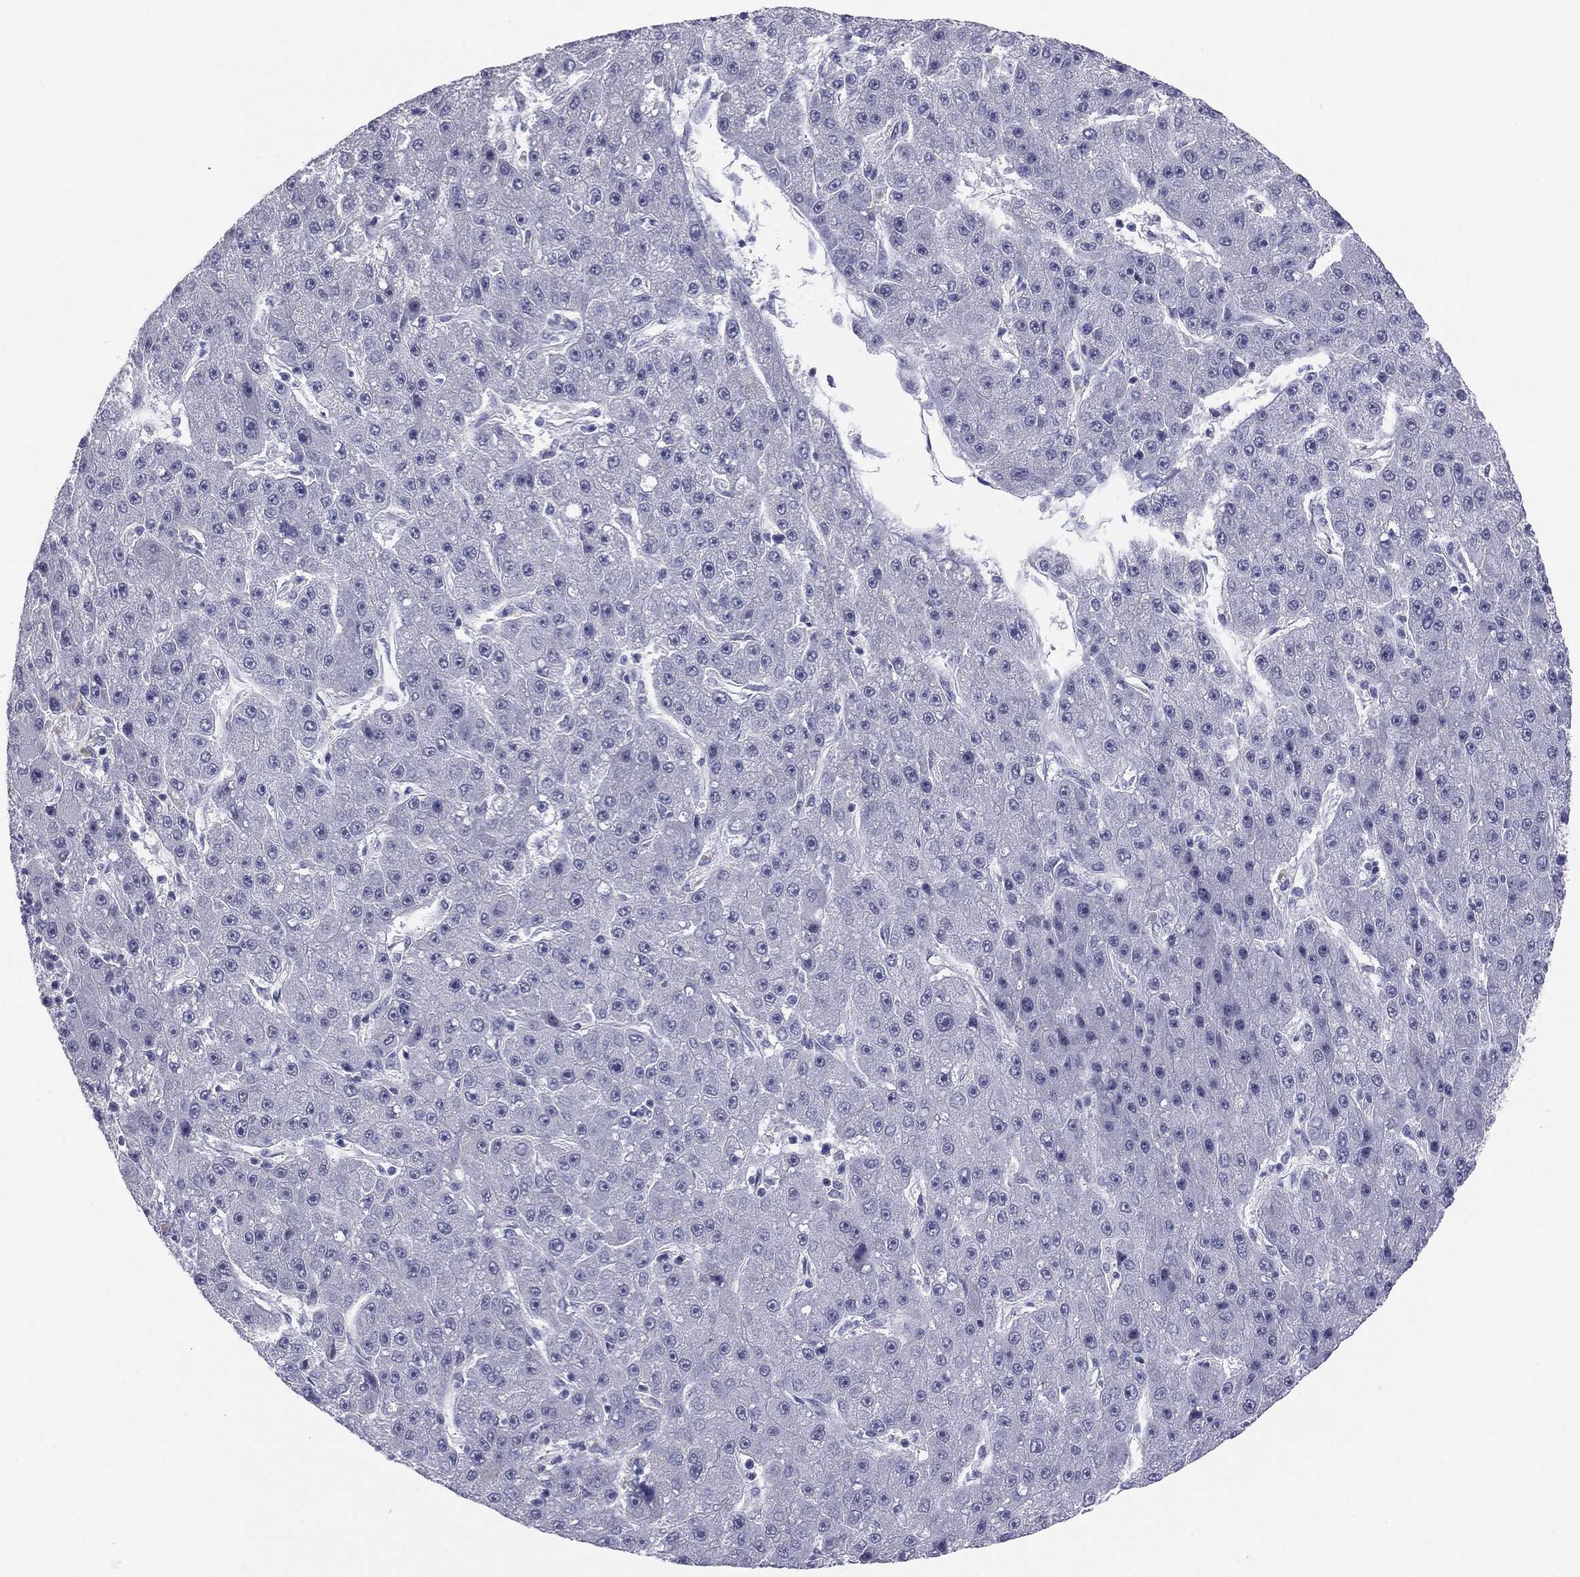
{"staining": {"intensity": "negative", "quantity": "none", "location": "none"}, "tissue": "liver cancer", "cell_type": "Tumor cells", "image_type": "cancer", "snomed": [{"axis": "morphology", "description": "Carcinoma, Hepatocellular, NOS"}, {"axis": "topography", "description": "Liver"}], "caption": "There is no significant staining in tumor cells of liver cancer (hepatocellular carcinoma).", "gene": "SLC5A5", "patient": {"sex": "male", "age": 67}}